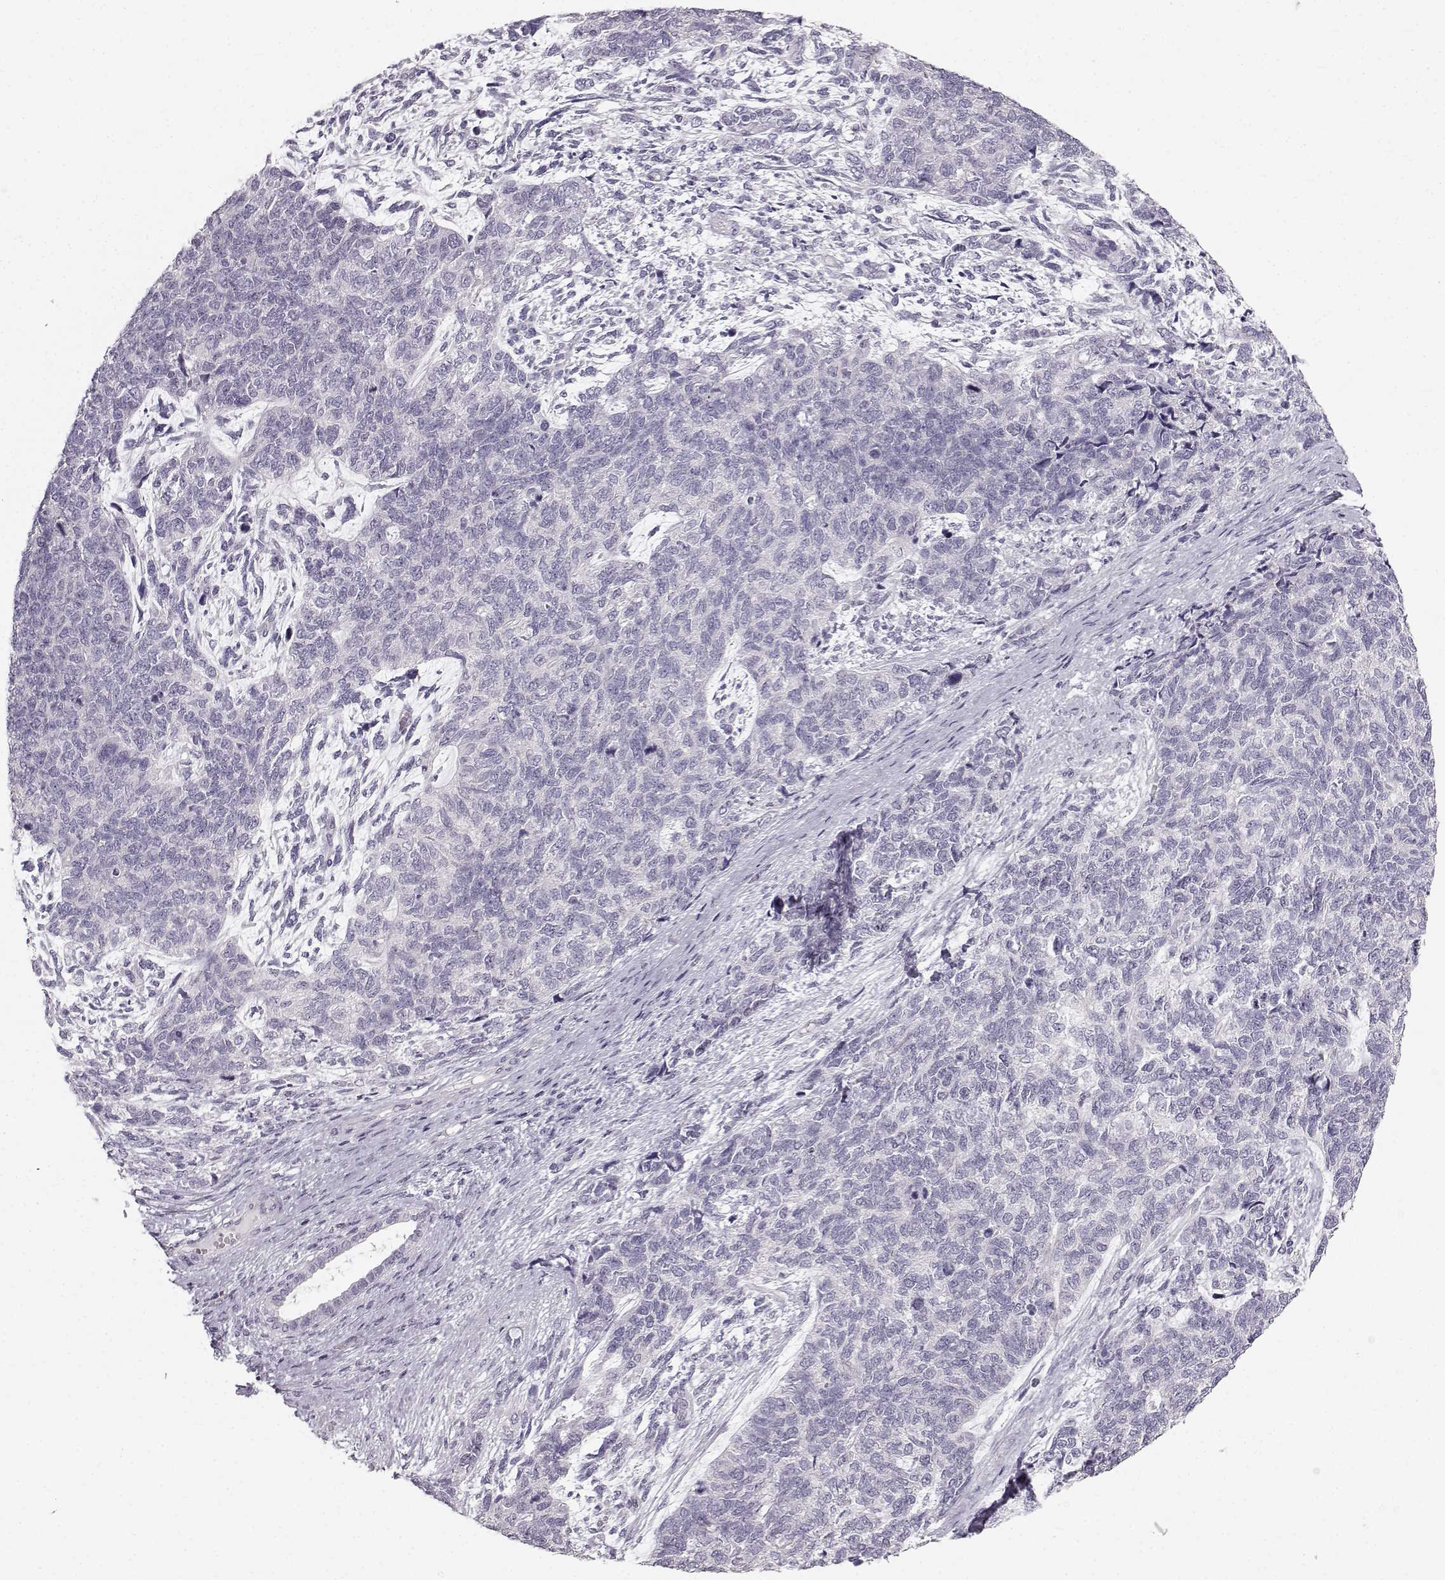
{"staining": {"intensity": "negative", "quantity": "none", "location": "none"}, "tissue": "cervical cancer", "cell_type": "Tumor cells", "image_type": "cancer", "snomed": [{"axis": "morphology", "description": "Squamous cell carcinoma, NOS"}, {"axis": "topography", "description": "Cervix"}], "caption": "Micrograph shows no significant protein positivity in tumor cells of cervical squamous cell carcinoma.", "gene": "OIP5", "patient": {"sex": "female", "age": 63}}